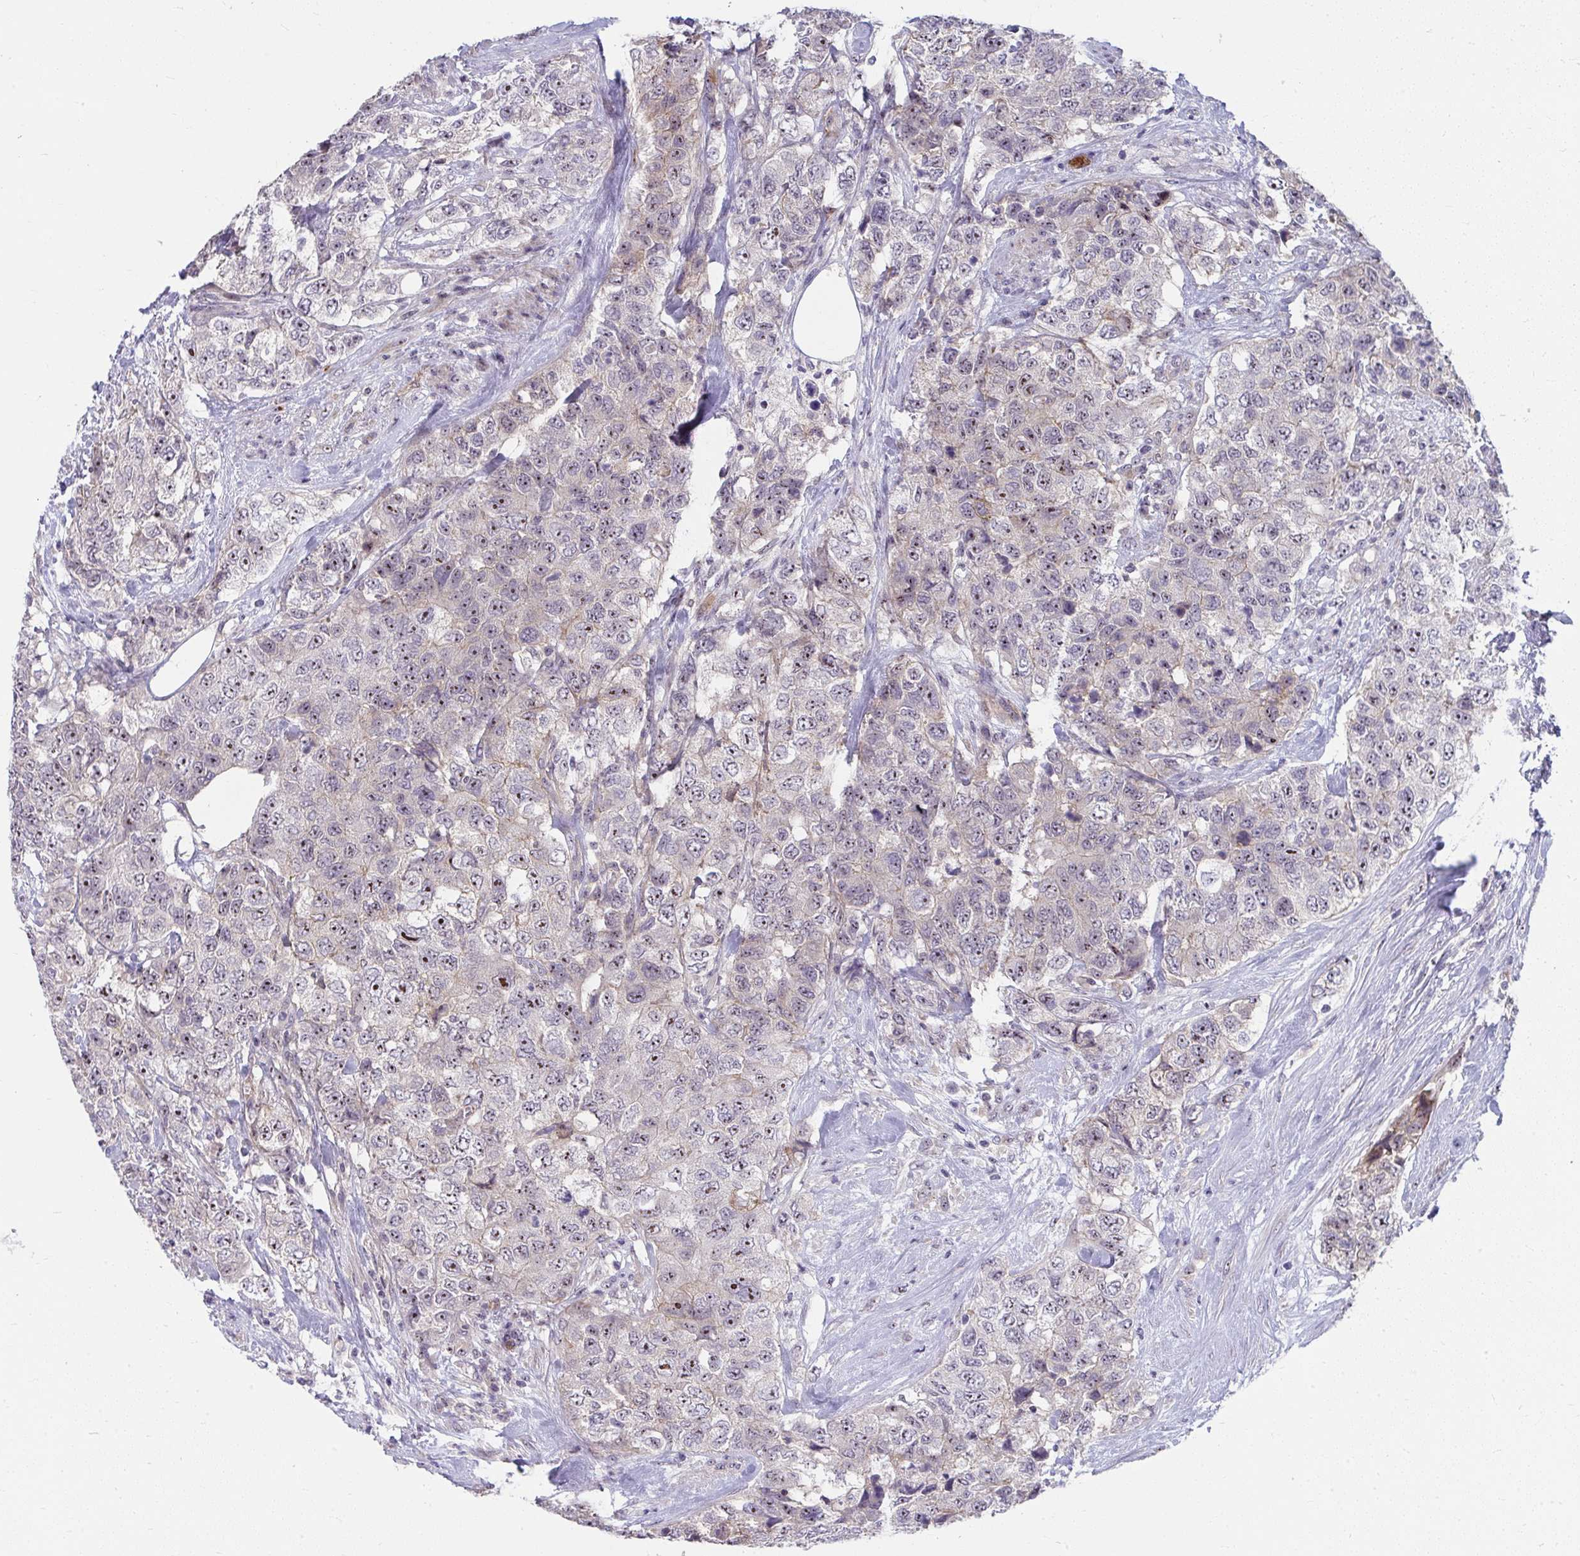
{"staining": {"intensity": "moderate", "quantity": "<25%", "location": "nuclear"}, "tissue": "urothelial cancer", "cell_type": "Tumor cells", "image_type": "cancer", "snomed": [{"axis": "morphology", "description": "Urothelial carcinoma, High grade"}, {"axis": "topography", "description": "Urinary bladder"}], "caption": "A photomicrograph of human high-grade urothelial carcinoma stained for a protein shows moderate nuclear brown staining in tumor cells.", "gene": "MUS81", "patient": {"sex": "female", "age": 78}}